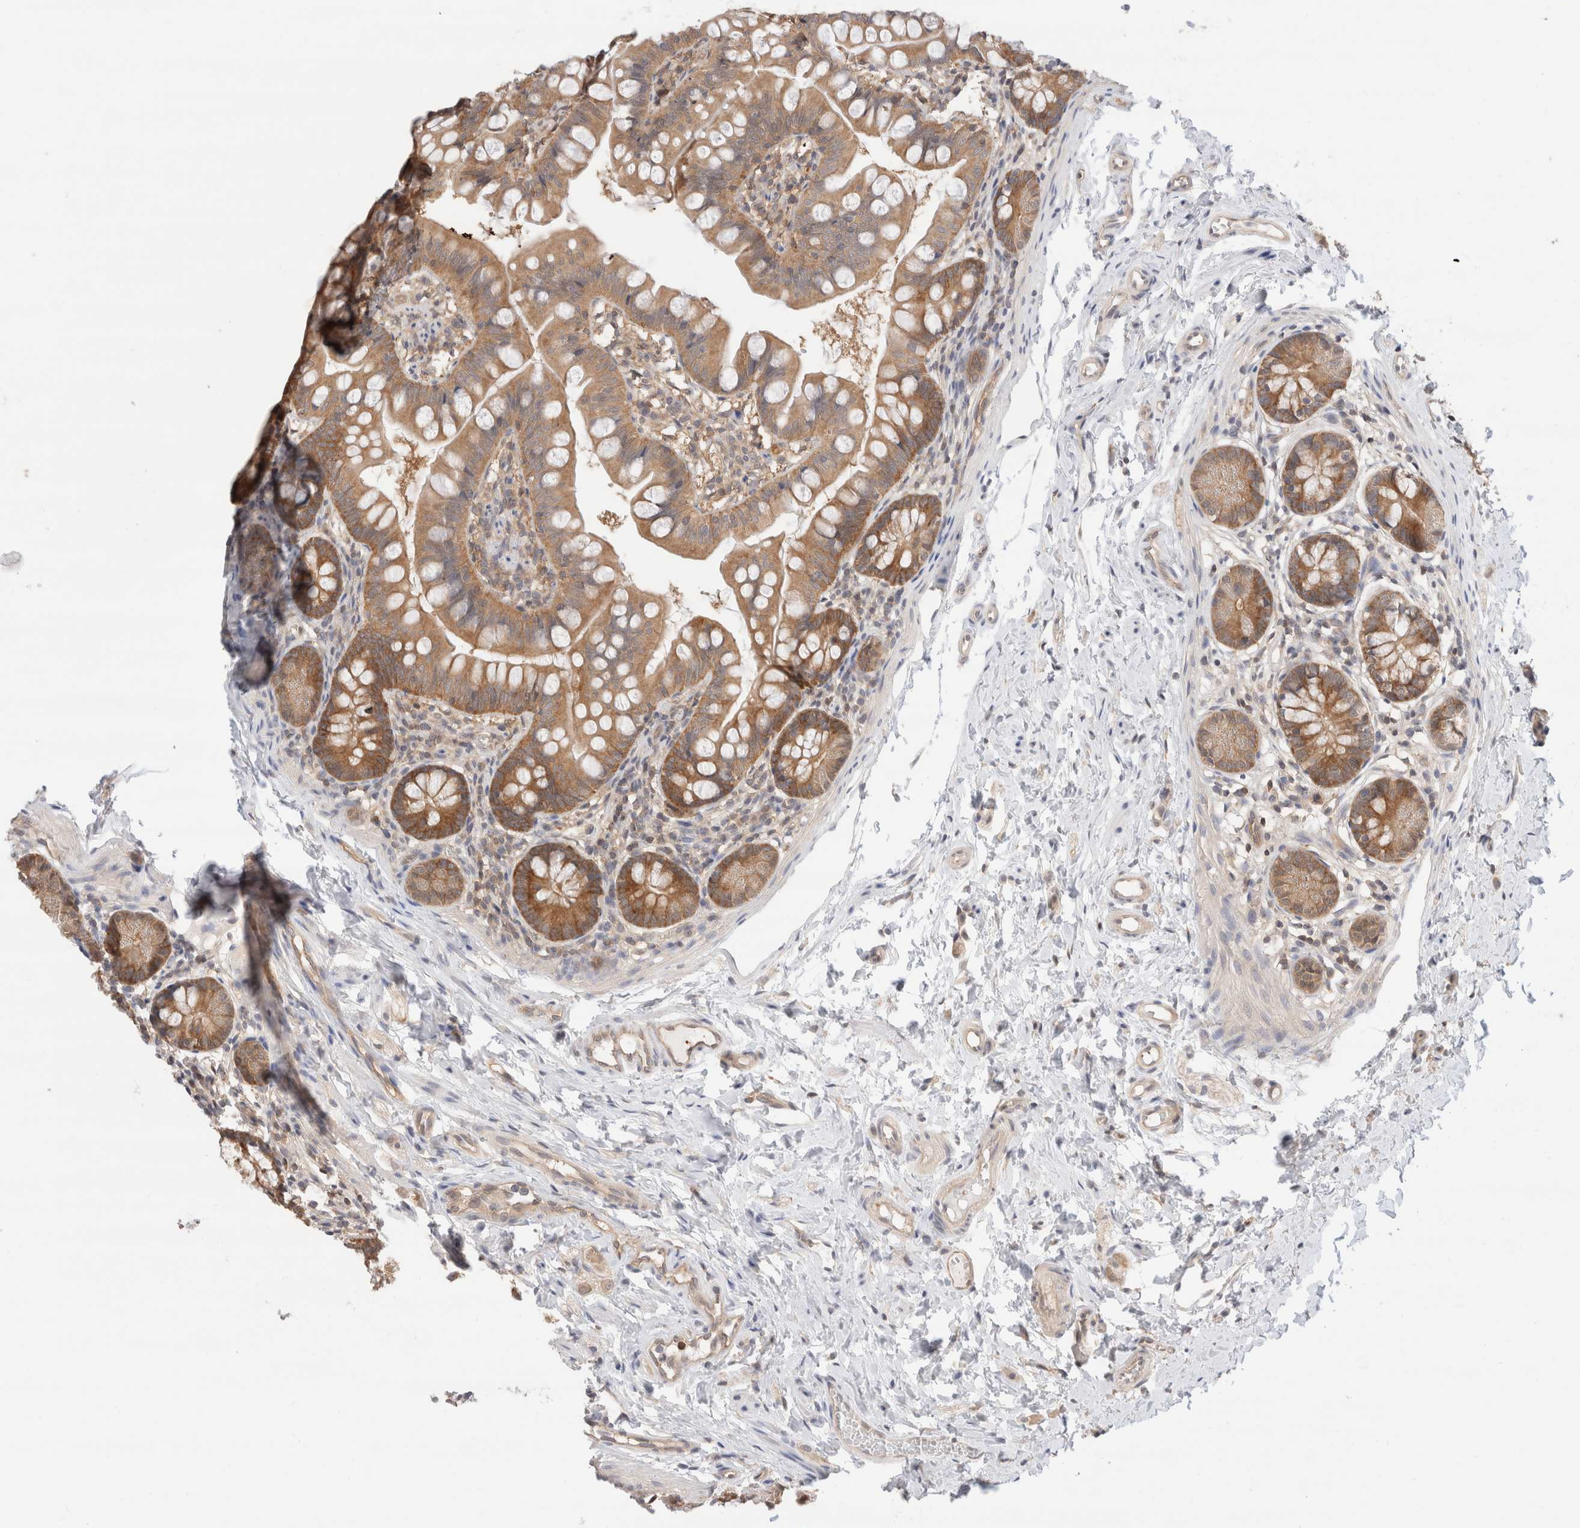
{"staining": {"intensity": "moderate", "quantity": ">75%", "location": "cytoplasmic/membranous"}, "tissue": "small intestine", "cell_type": "Glandular cells", "image_type": "normal", "snomed": [{"axis": "morphology", "description": "Normal tissue, NOS"}, {"axis": "topography", "description": "Small intestine"}], "caption": "This micrograph reveals IHC staining of benign human small intestine, with medium moderate cytoplasmic/membranous positivity in approximately >75% of glandular cells.", "gene": "C17orf97", "patient": {"sex": "male", "age": 7}}